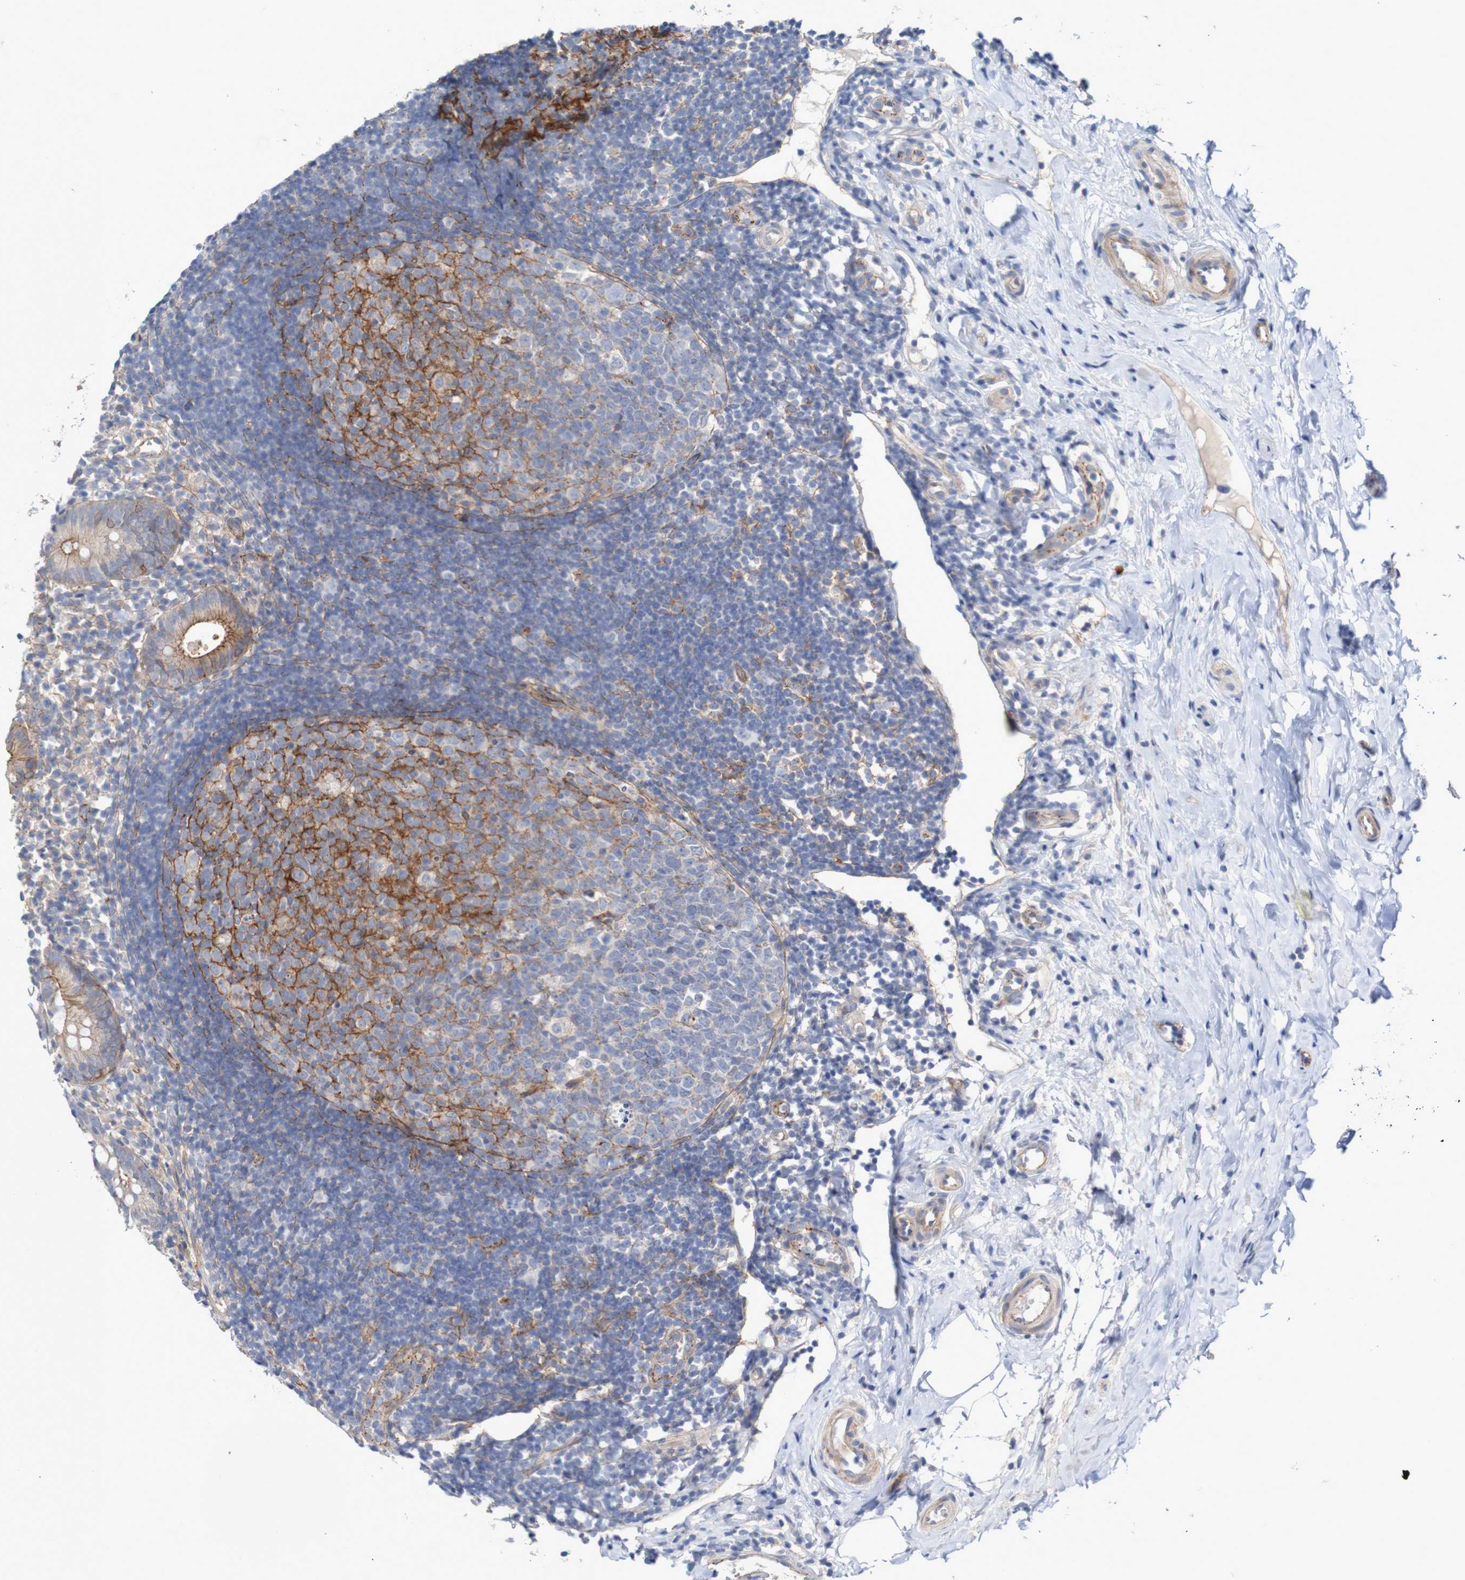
{"staining": {"intensity": "moderate", "quantity": "25%-75%", "location": "cytoplasmic/membranous"}, "tissue": "appendix", "cell_type": "Glandular cells", "image_type": "normal", "snomed": [{"axis": "morphology", "description": "Normal tissue, NOS"}, {"axis": "topography", "description": "Appendix"}], "caption": "DAB immunohistochemical staining of normal human appendix displays moderate cytoplasmic/membranous protein positivity in approximately 25%-75% of glandular cells. Immunohistochemistry (ihc) stains the protein in brown and the nuclei are stained blue.", "gene": "NECTIN2", "patient": {"sex": "female", "age": 20}}